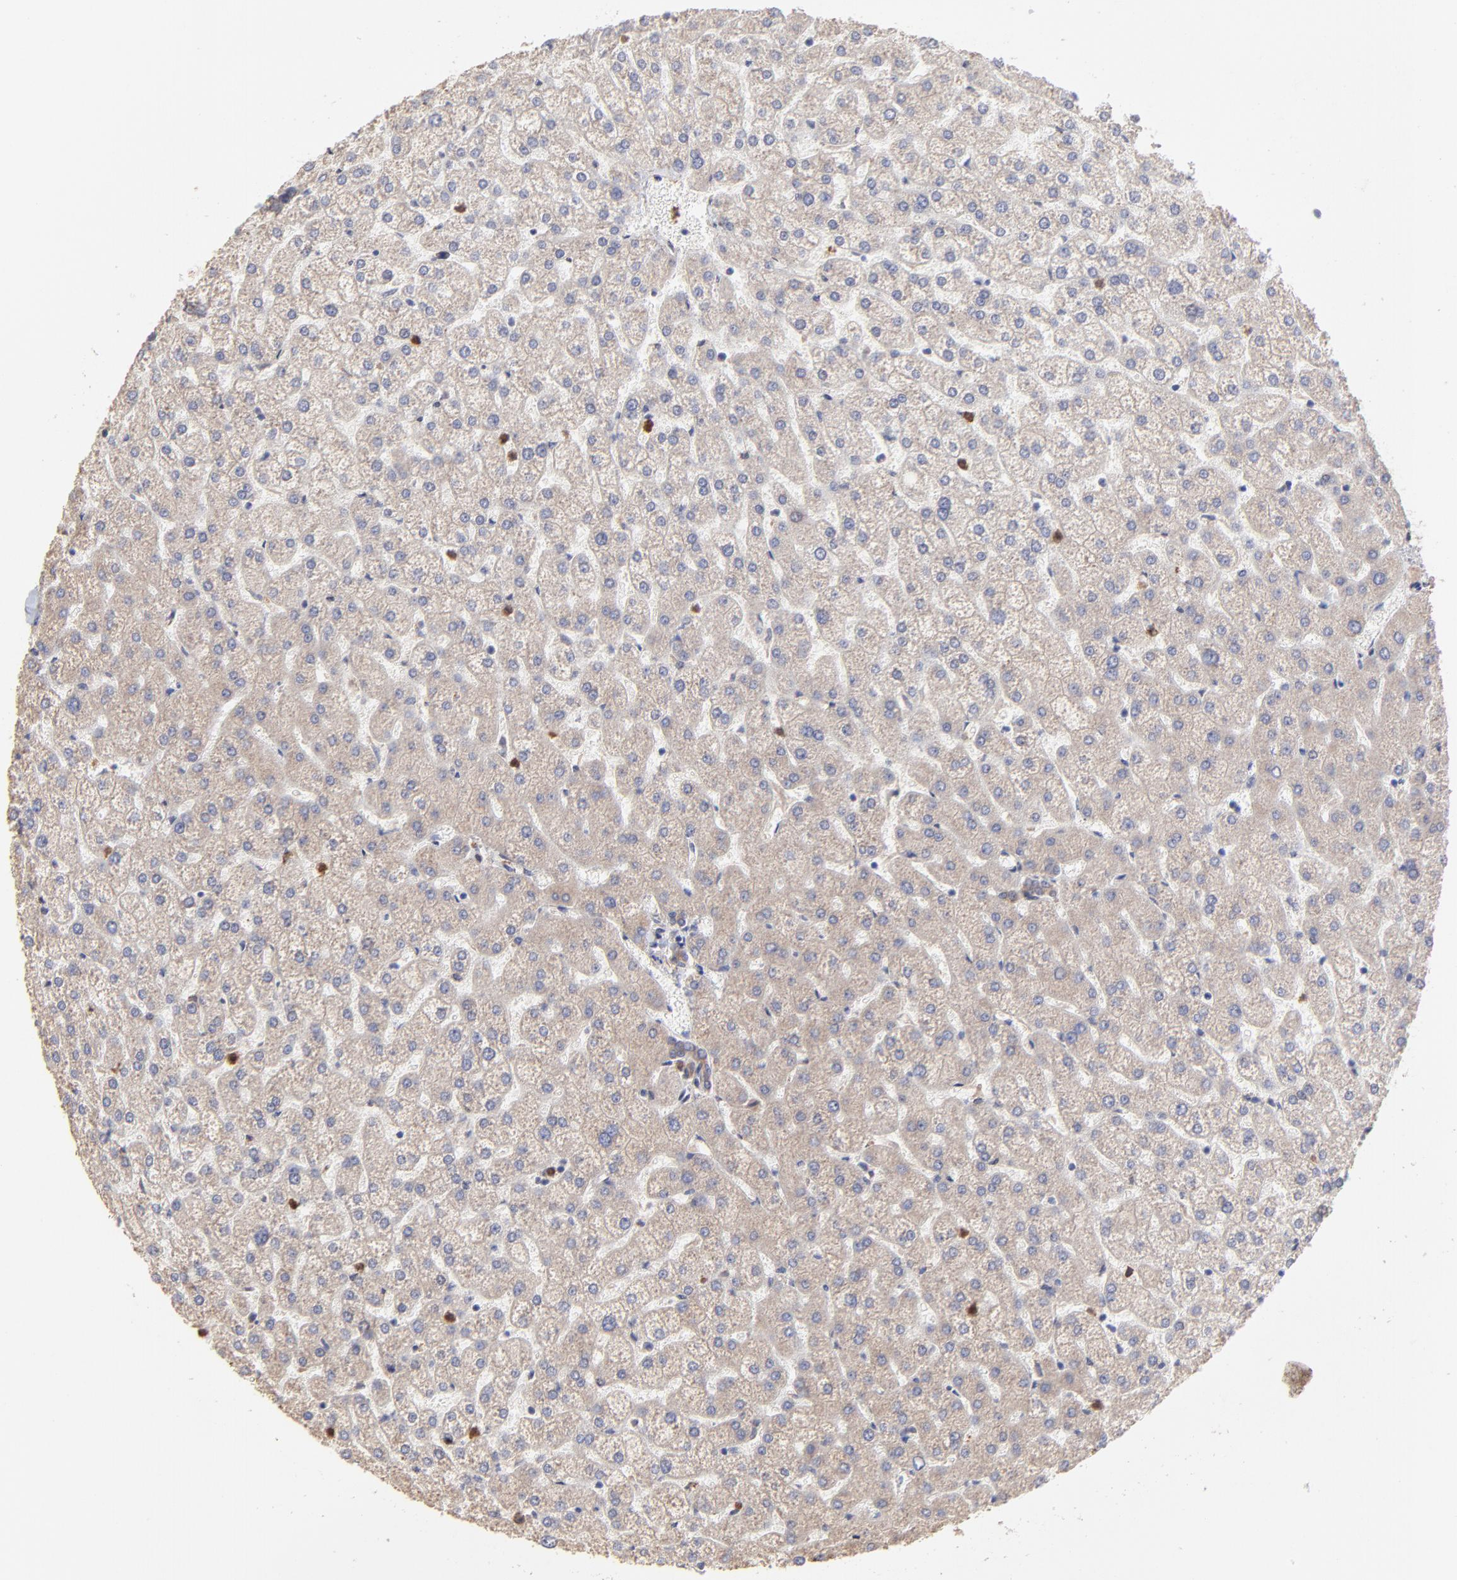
{"staining": {"intensity": "moderate", "quantity": "25%-75%", "location": "cytoplasmic/membranous"}, "tissue": "liver", "cell_type": "Cholangiocytes", "image_type": "normal", "snomed": [{"axis": "morphology", "description": "Normal tissue, NOS"}, {"axis": "topography", "description": "Liver"}], "caption": "High-power microscopy captured an immunohistochemistry (IHC) micrograph of benign liver, revealing moderate cytoplasmic/membranous positivity in about 25%-75% of cholangiocytes.", "gene": "PFKM", "patient": {"sex": "female", "age": 32}}